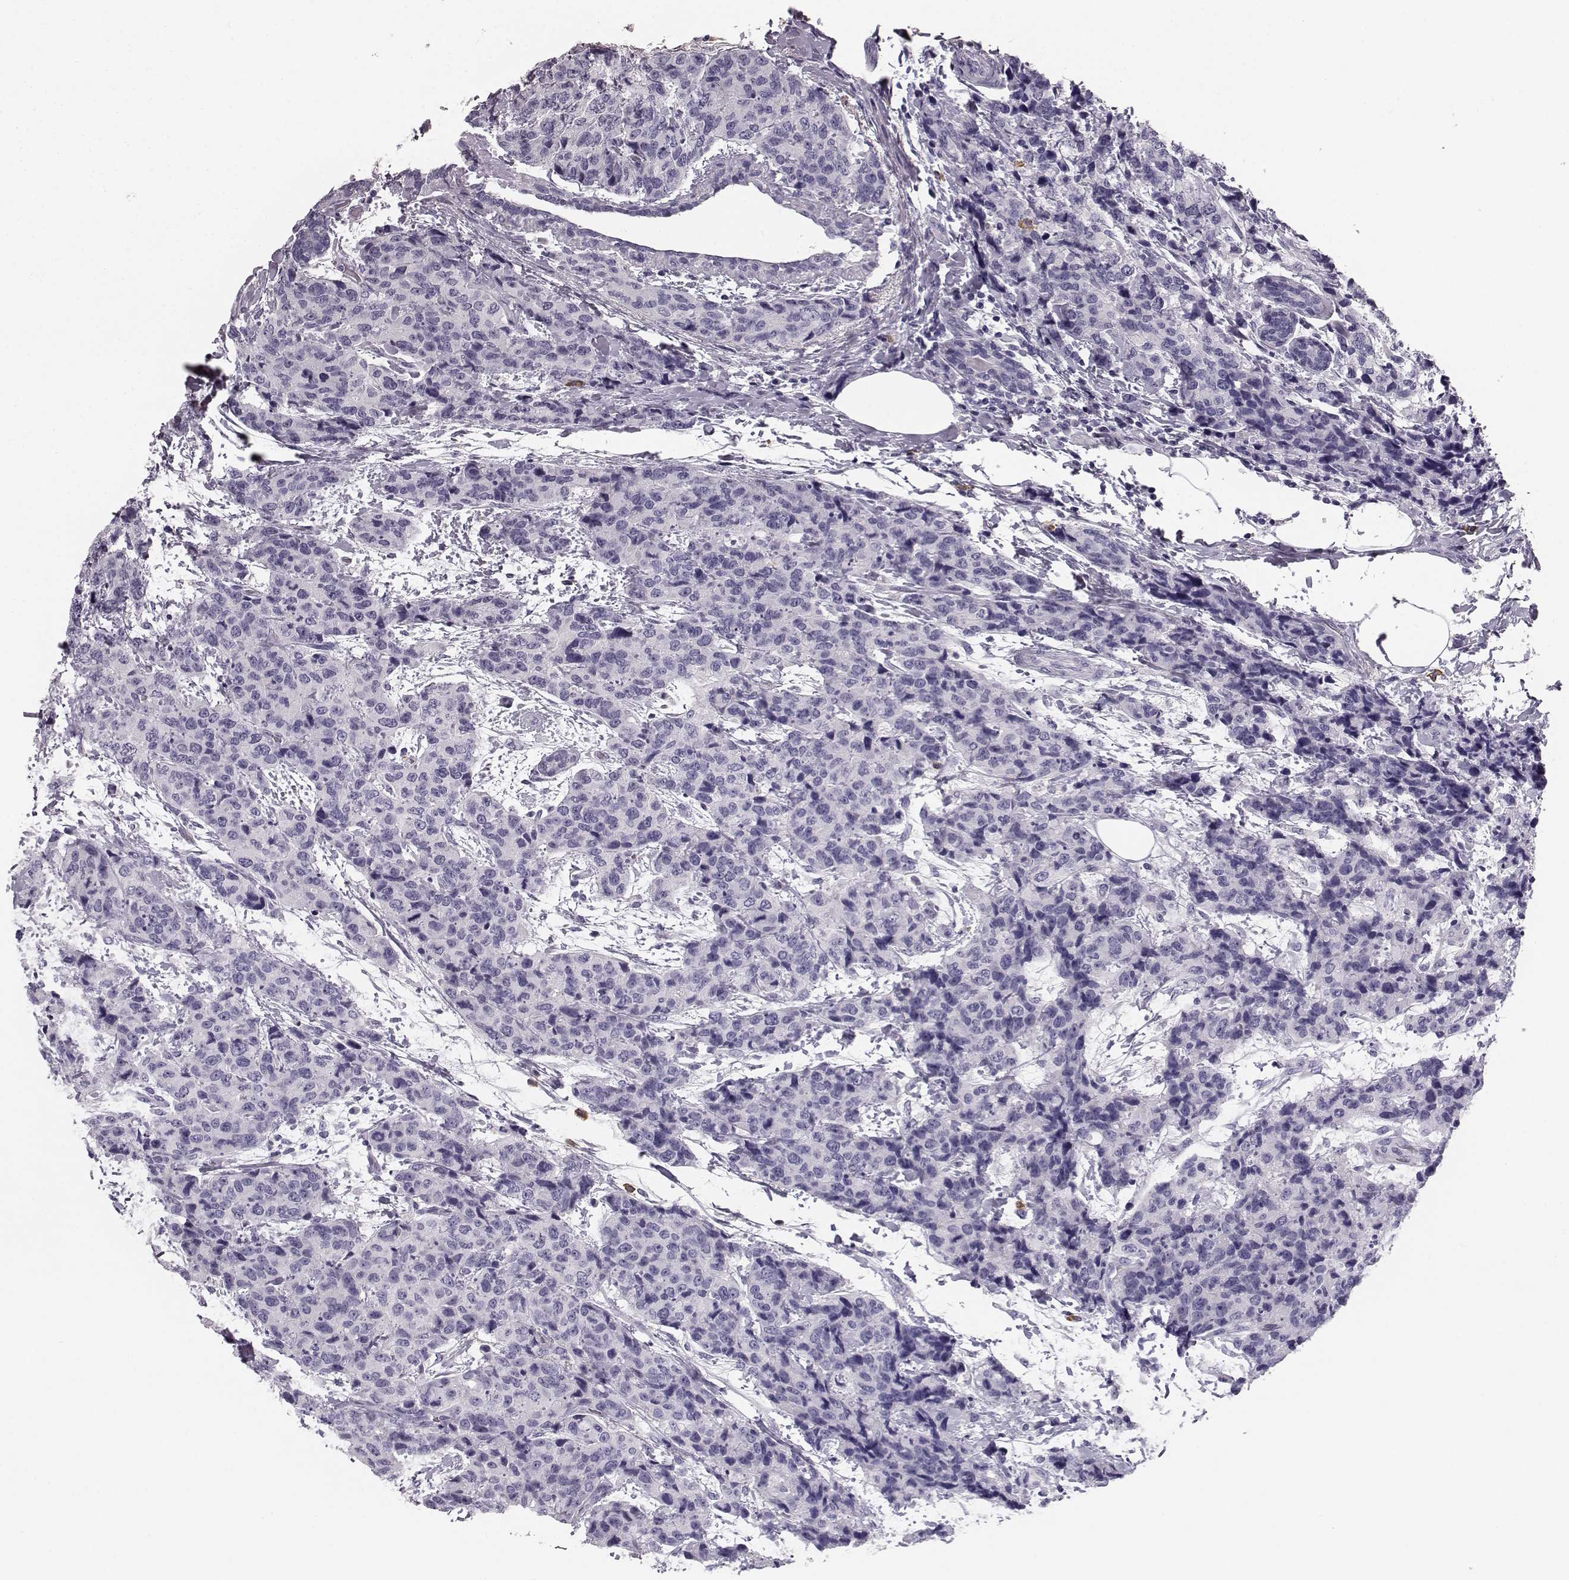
{"staining": {"intensity": "negative", "quantity": "none", "location": "none"}, "tissue": "breast cancer", "cell_type": "Tumor cells", "image_type": "cancer", "snomed": [{"axis": "morphology", "description": "Lobular carcinoma"}, {"axis": "topography", "description": "Breast"}], "caption": "A high-resolution photomicrograph shows immunohistochemistry staining of lobular carcinoma (breast), which reveals no significant staining in tumor cells. (DAB immunohistochemistry with hematoxylin counter stain).", "gene": "NPTXR", "patient": {"sex": "female", "age": 59}}